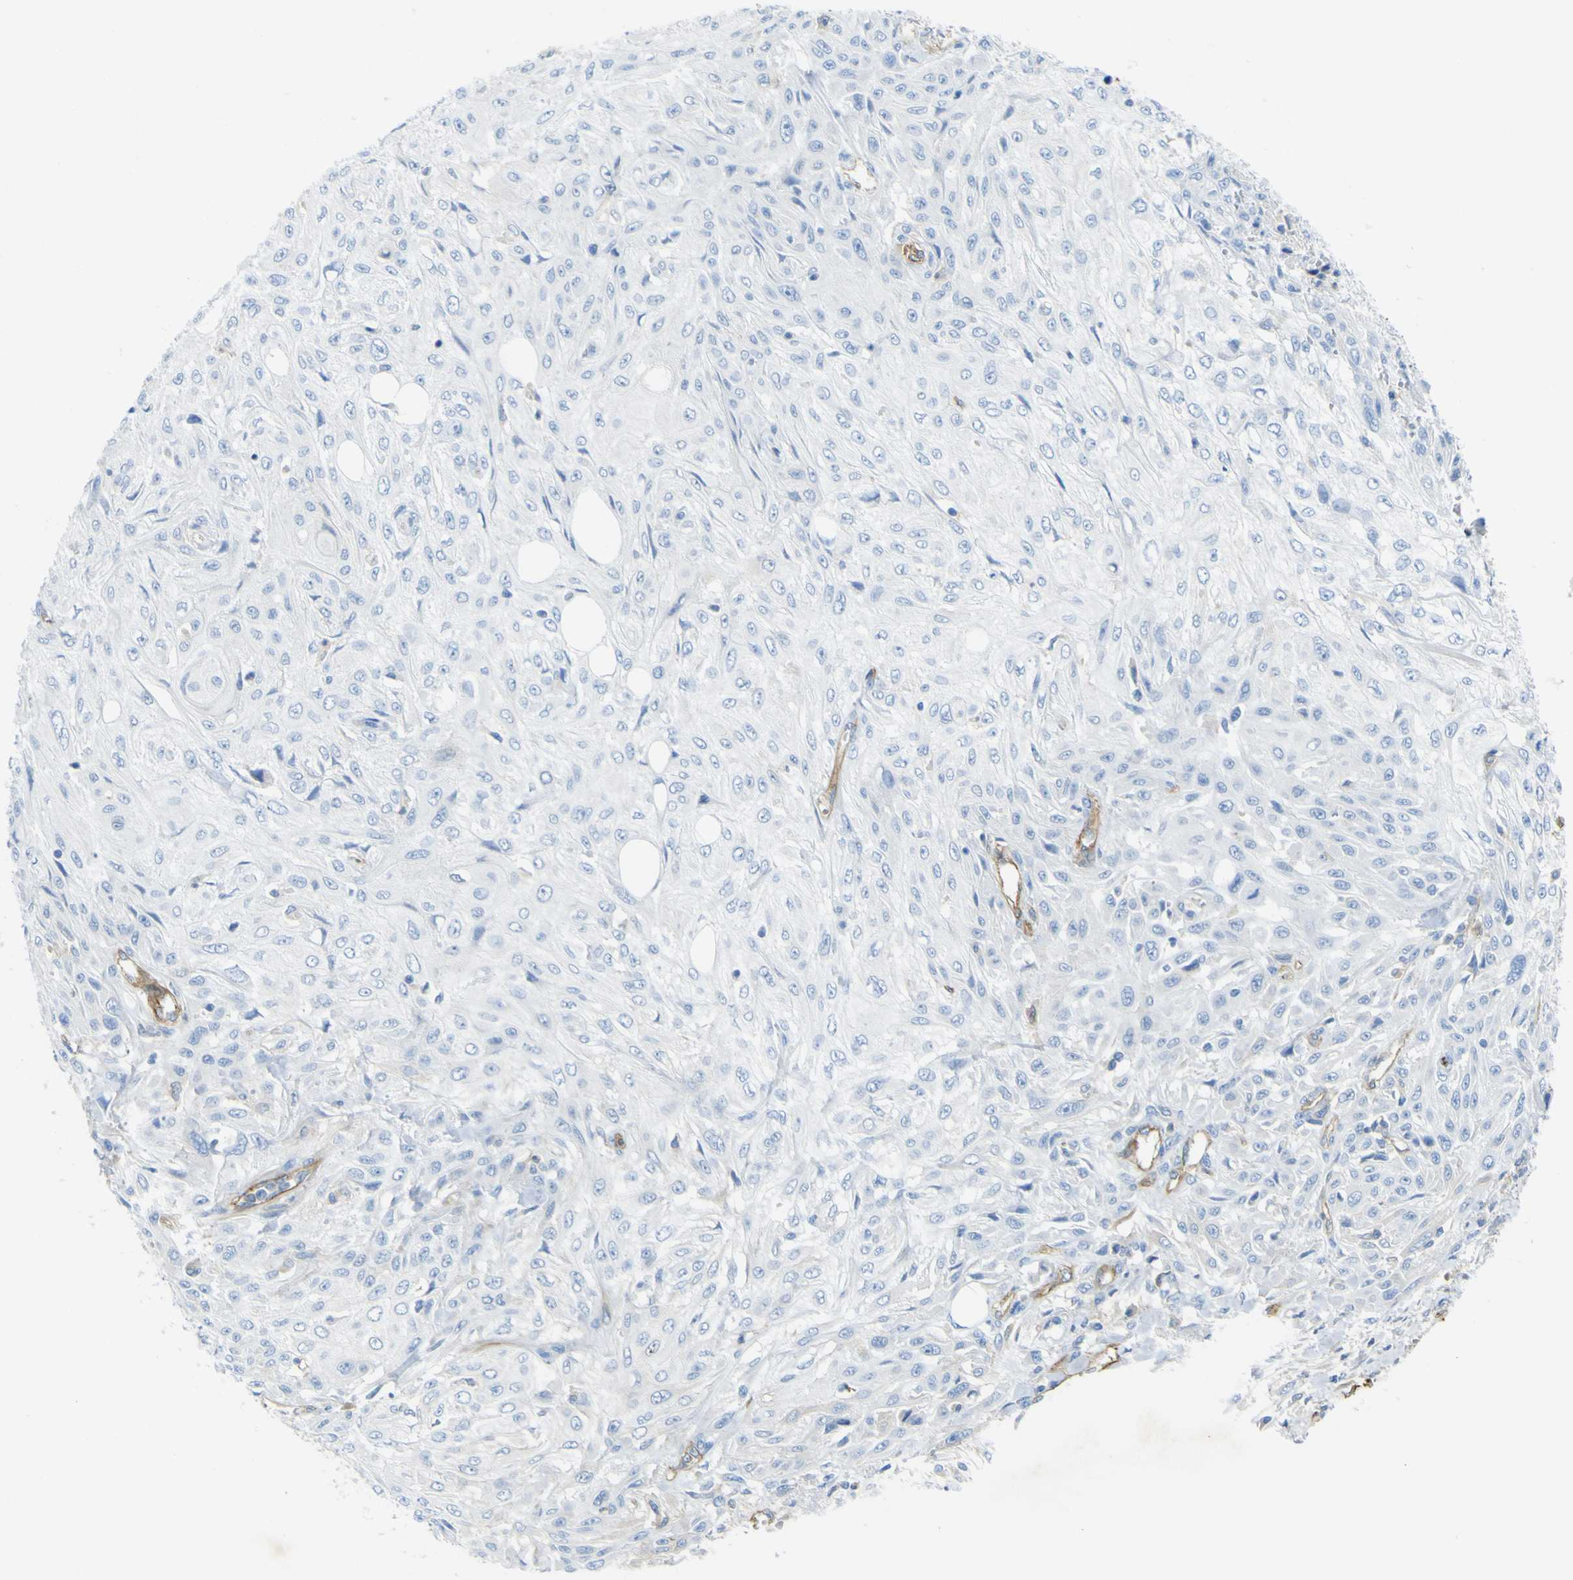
{"staining": {"intensity": "negative", "quantity": "none", "location": "none"}, "tissue": "skin cancer", "cell_type": "Tumor cells", "image_type": "cancer", "snomed": [{"axis": "morphology", "description": "Squamous cell carcinoma, NOS"}, {"axis": "topography", "description": "Skin"}], "caption": "Protein analysis of skin cancer shows no significant expression in tumor cells. Brightfield microscopy of immunohistochemistry stained with DAB (brown) and hematoxylin (blue), captured at high magnification.", "gene": "CD93", "patient": {"sex": "male", "age": 75}}